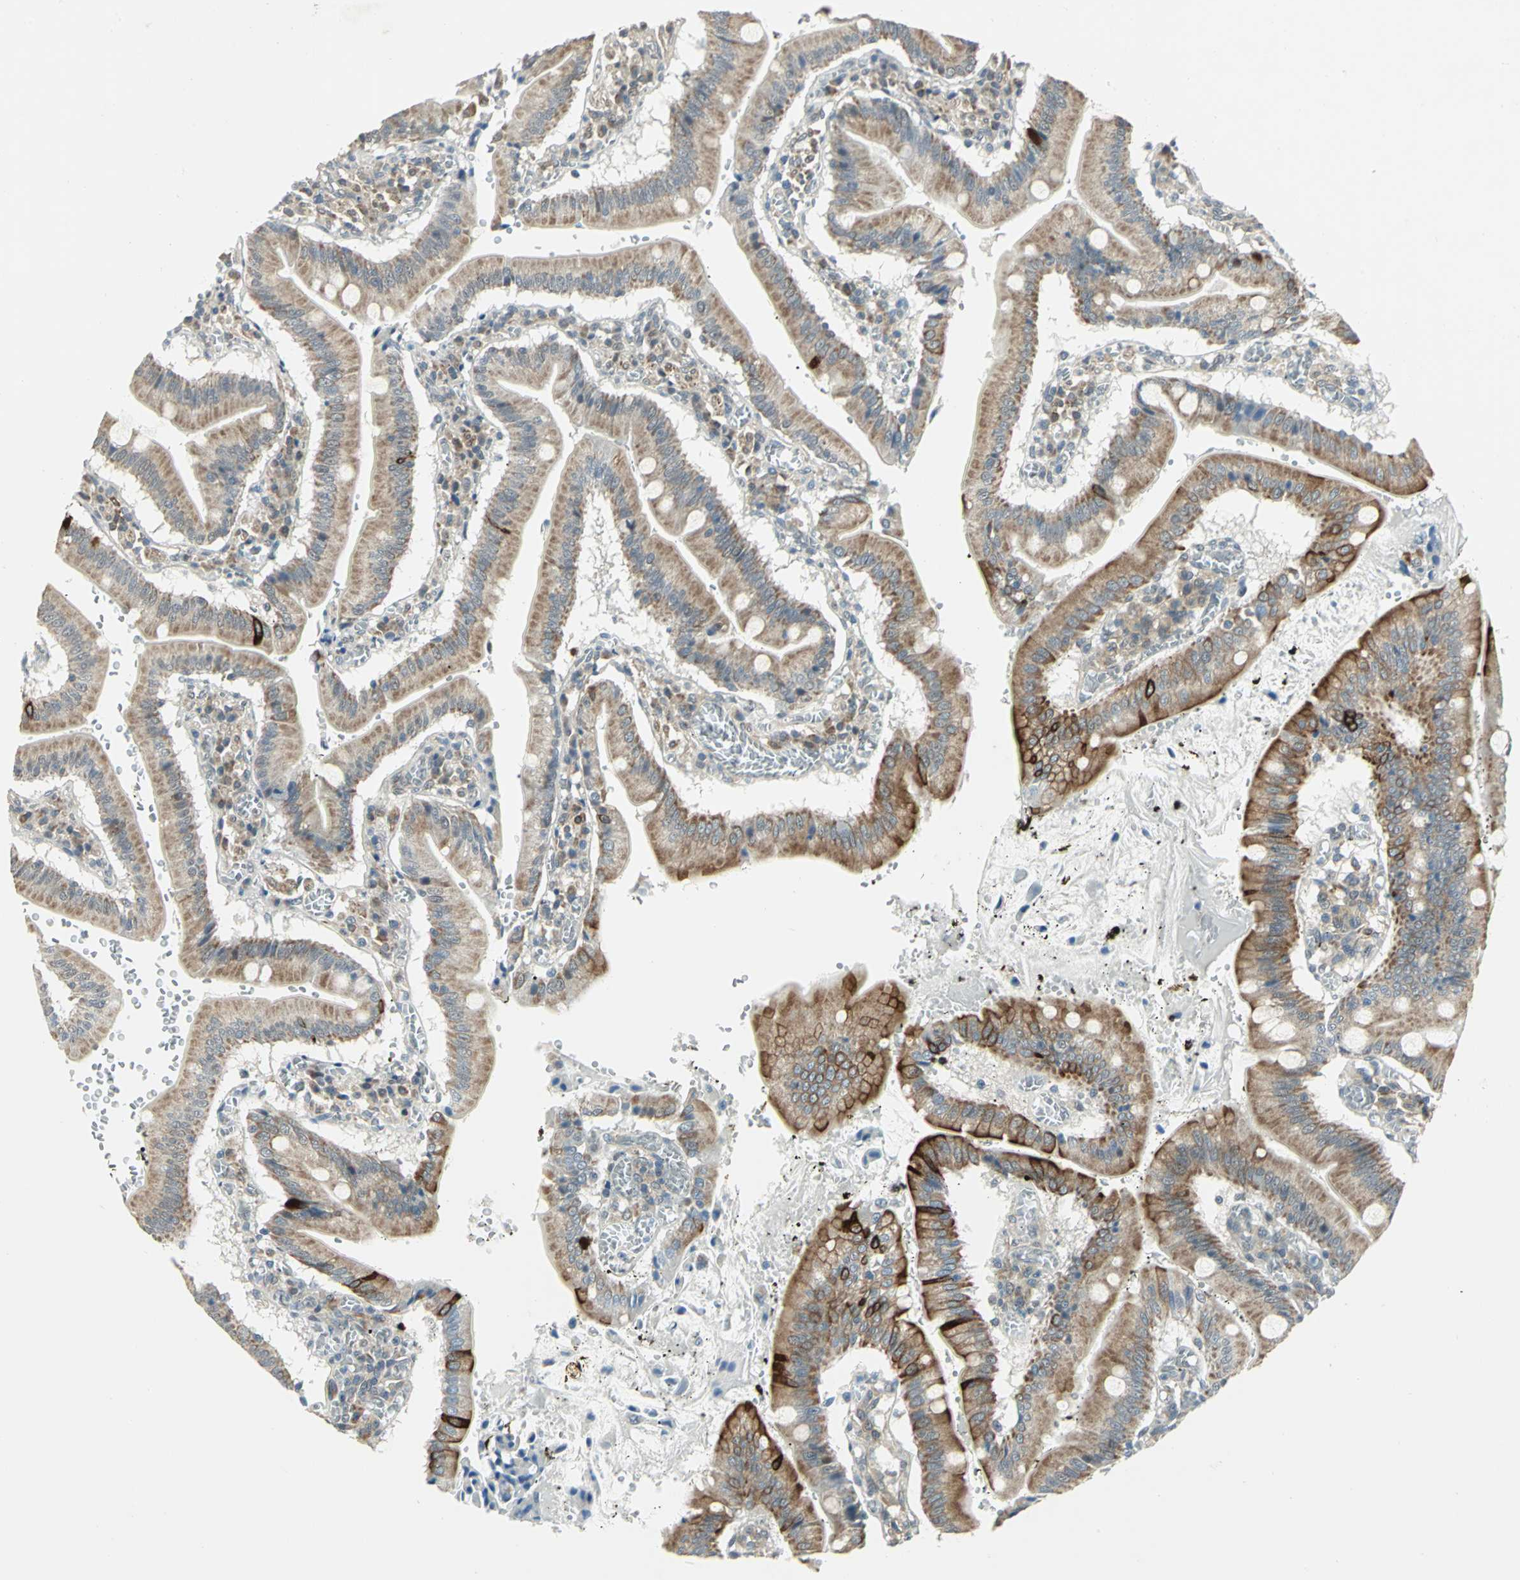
{"staining": {"intensity": "strong", "quantity": ">75%", "location": "cytoplasmic/membranous"}, "tissue": "small intestine", "cell_type": "Glandular cells", "image_type": "normal", "snomed": [{"axis": "morphology", "description": "Normal tissue, NOS"}, {"axis": "topography", "description": "Small intestine"}], "caption": "Immunohistochemistry of normal human small intestine exhibits high levels of strong cytoplasmic/membranous positivity in about >75% of glandular cells. (Brightfield microscopy of DAB IHC at high magnification).", "gene": "PLAGL2", "patient": {"sex": "male", "age": 71}}